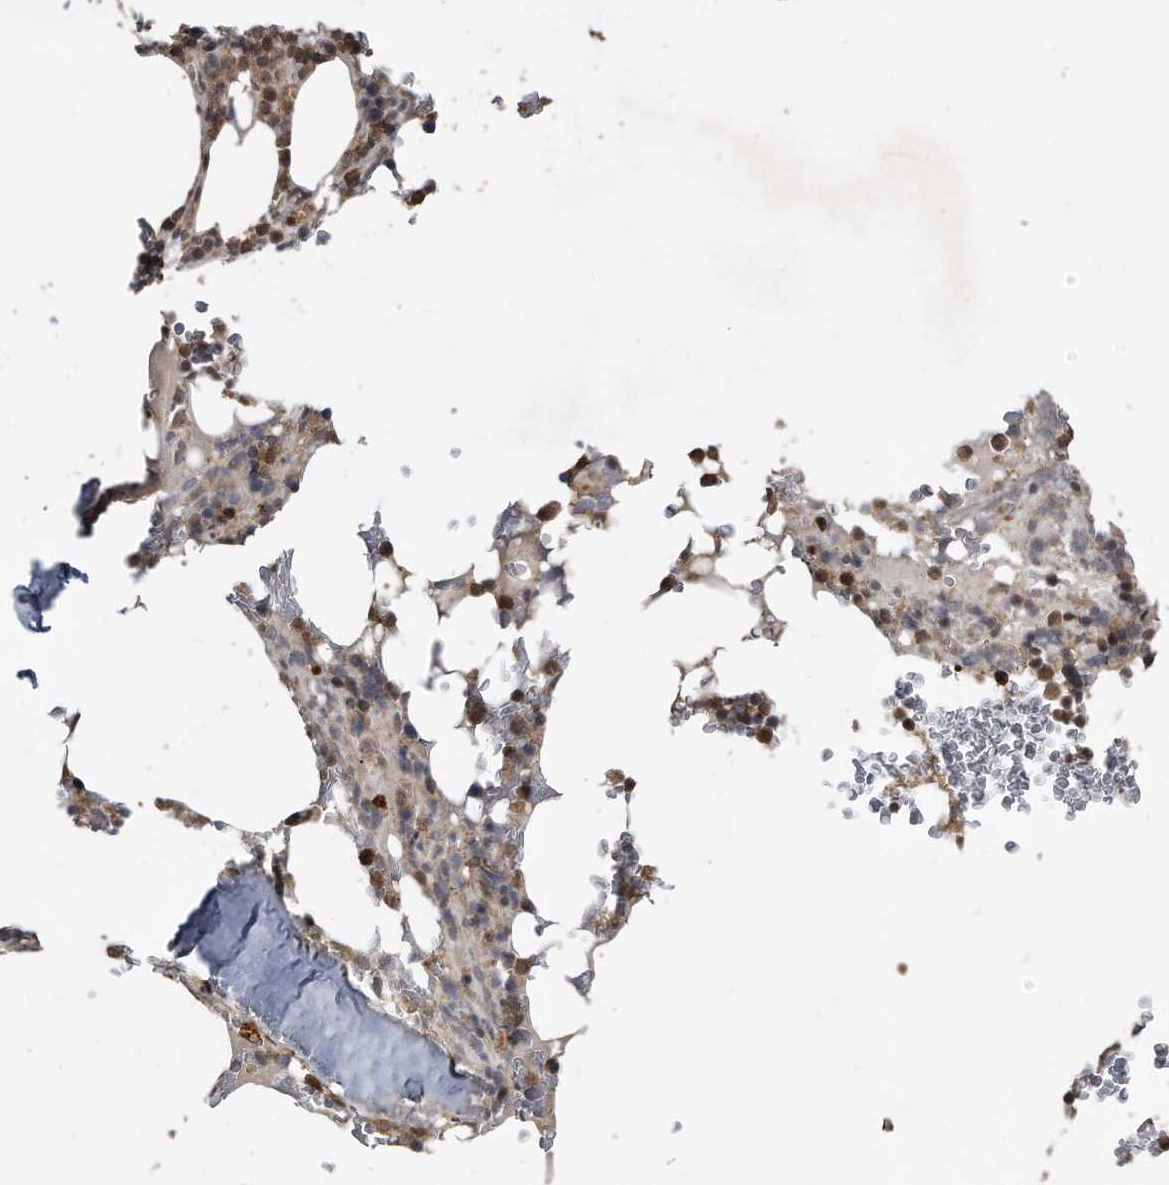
{"staining": {"intensity": "moderate", "quantity": ">75%", "location": "cytoplasmic/membranous,nuclear"}, "tissue": "bone marrow", "cell_type": "Hematopoietic cells", "image_type": "normal", "snomed": [{"axis": "morphology", "description": "Normal tissue, NOS"}, {"axis": "topography", "description": "Bone marrow"}], "caption": "Bone marrow stained with IHC exhibits moderate cytoplasmic/membranous,nuclear expression in about >75% of hematopoietic cells. The staining is performed using DAB brown chromogen to label protein expression. The nuclei are counter-stained blue using hematoxylin.", "gene": "CRYZL1", "patient": {"sex": "male", "age": 58}}